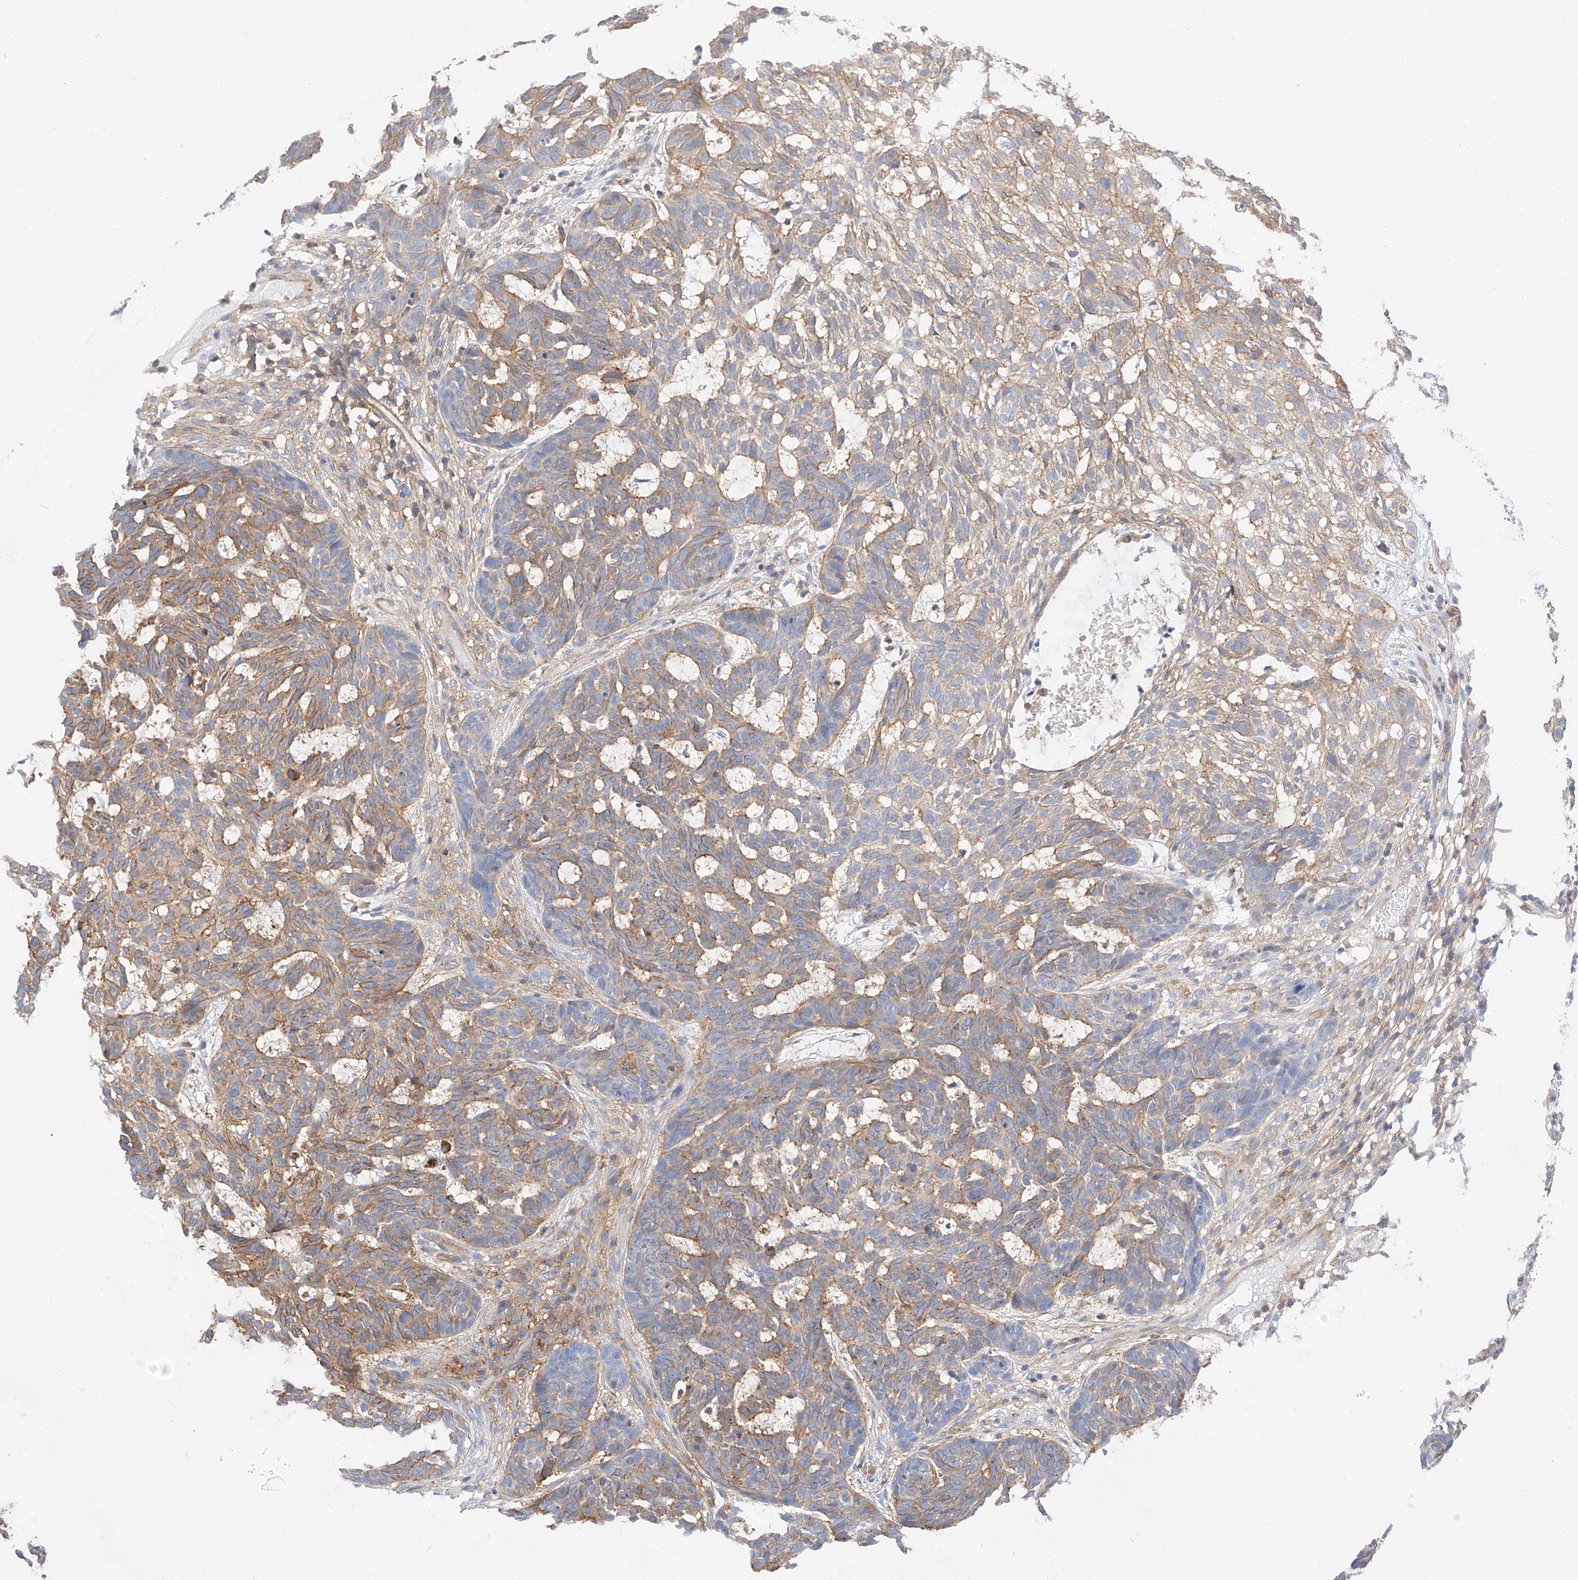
{"staining": {"intensity": "moderate", "quantity": ">75%", "location": "cytoplasmic/membranous"}, "tissue": "skin cancer", "cell_type": "Tumor cells", "image_type": "cancer", "snomed": [{"axis": "morphology", "description": "Basal cell carcinoma"}, {"axis": "topography", "description": "Skin"}], "caption": "DAB immunohistochemical staining of human skin cancer shows moderate cytoplasmic/membranous protein positivity in approximately >75% of tumor cells.", "gene": "HAUS4", "patient": {"sex": "male", "age": 85}}